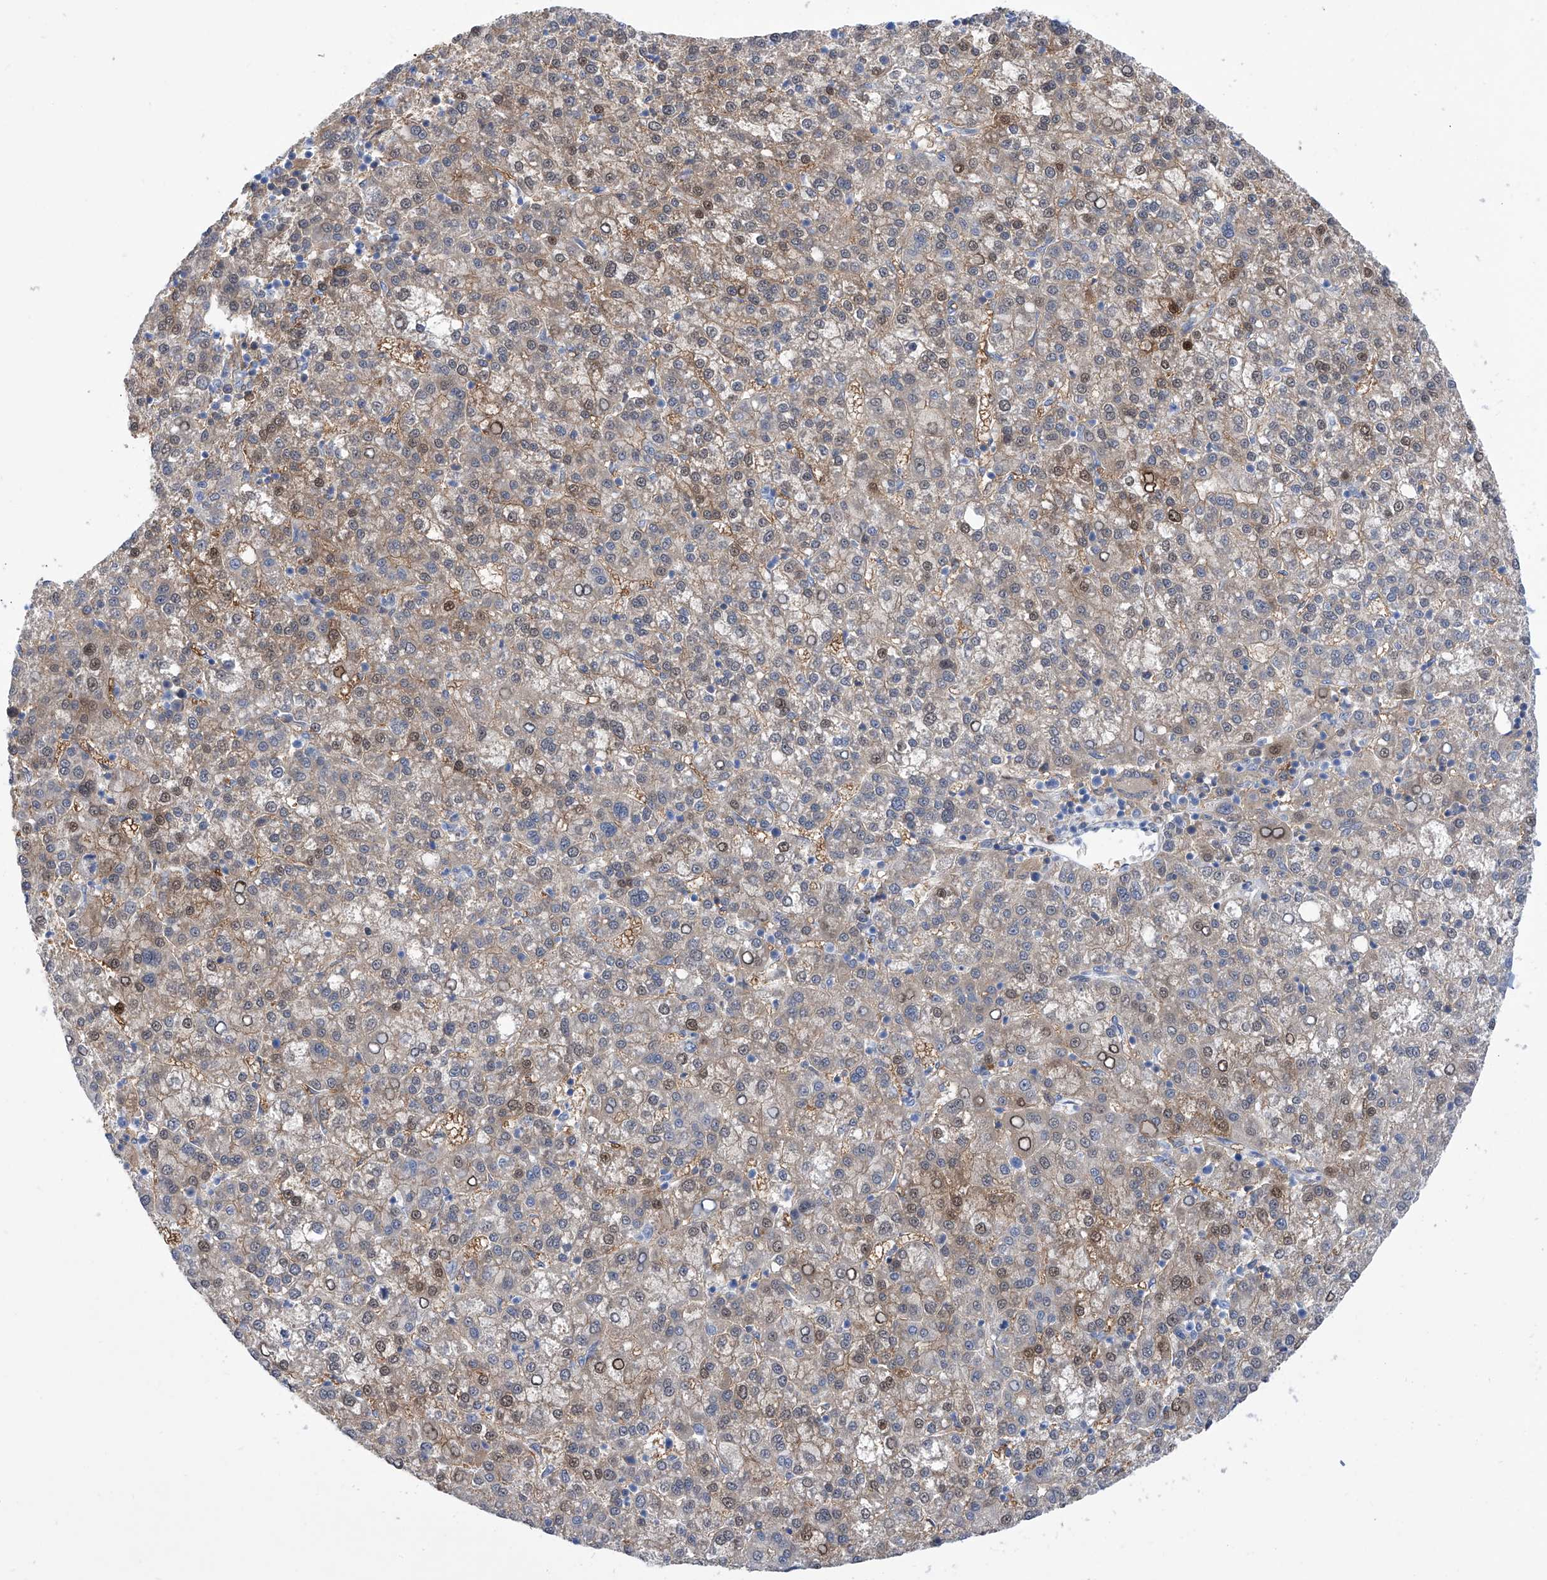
{"staining": {"intensity": "moderate", "quantity": "25%-75%", "location": "cytoplasmic/membranous,nuclear"}, "tissue": "liver cancer", "cell_type": "Tumor cells", "image_type": "cancer", "snomed": [{"axis": "morphology", "description": "Carcinoma, Hepatocellular, NOS"}, {"axis": "topography", "description": "Liver"}], "caption": "About 25%-75% of tumor cells in liver cancer (hepatocellular carcinoma) display moderate cytoplasmic/membranous and nuclear protein positivity as visualized by brown immunohistochemical staining.", "gene": "PGM3", "patient": {"sex": "female", "age": 58}}